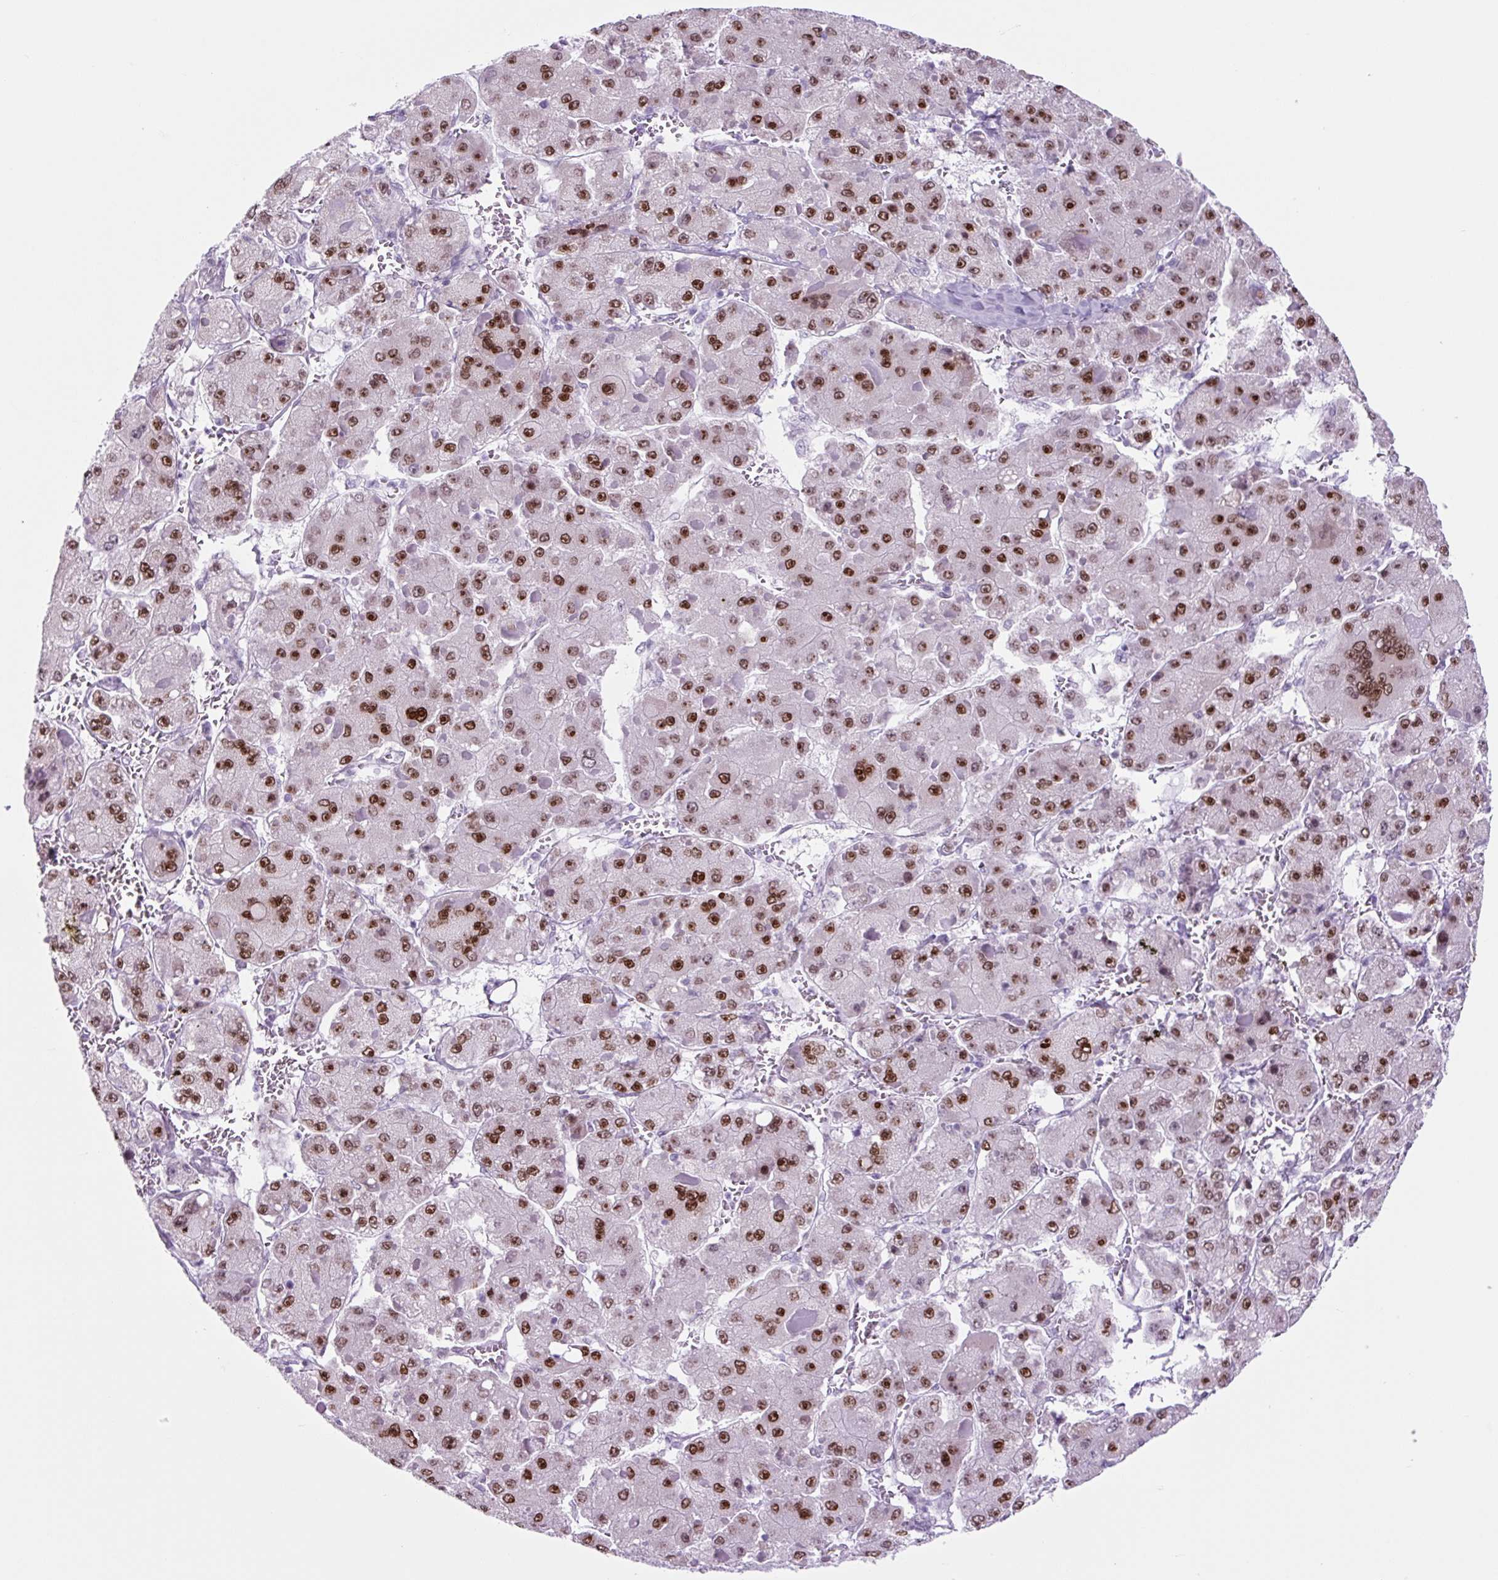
{"staining": {"intensity": "strong", "quantity": ">75%", "location": "nuclear"}, "tissue": "liver cancer", "cell_type": "Tumor cells", "image_type": "cancer", "snomed": [{"axis": "morphology", "description": "Carcinoma, Hepatocellular, NOS"}, {"axis": "topography", "description": "Liver"}], "caption": "Brown immunohistochemical staining in hepatocellular carcinoma (liver) reveals strong nuclear positivity in approximately >75% of tumor cells.", "gene": "RRS1", "patient": {"sex": "female", "age": 73}}